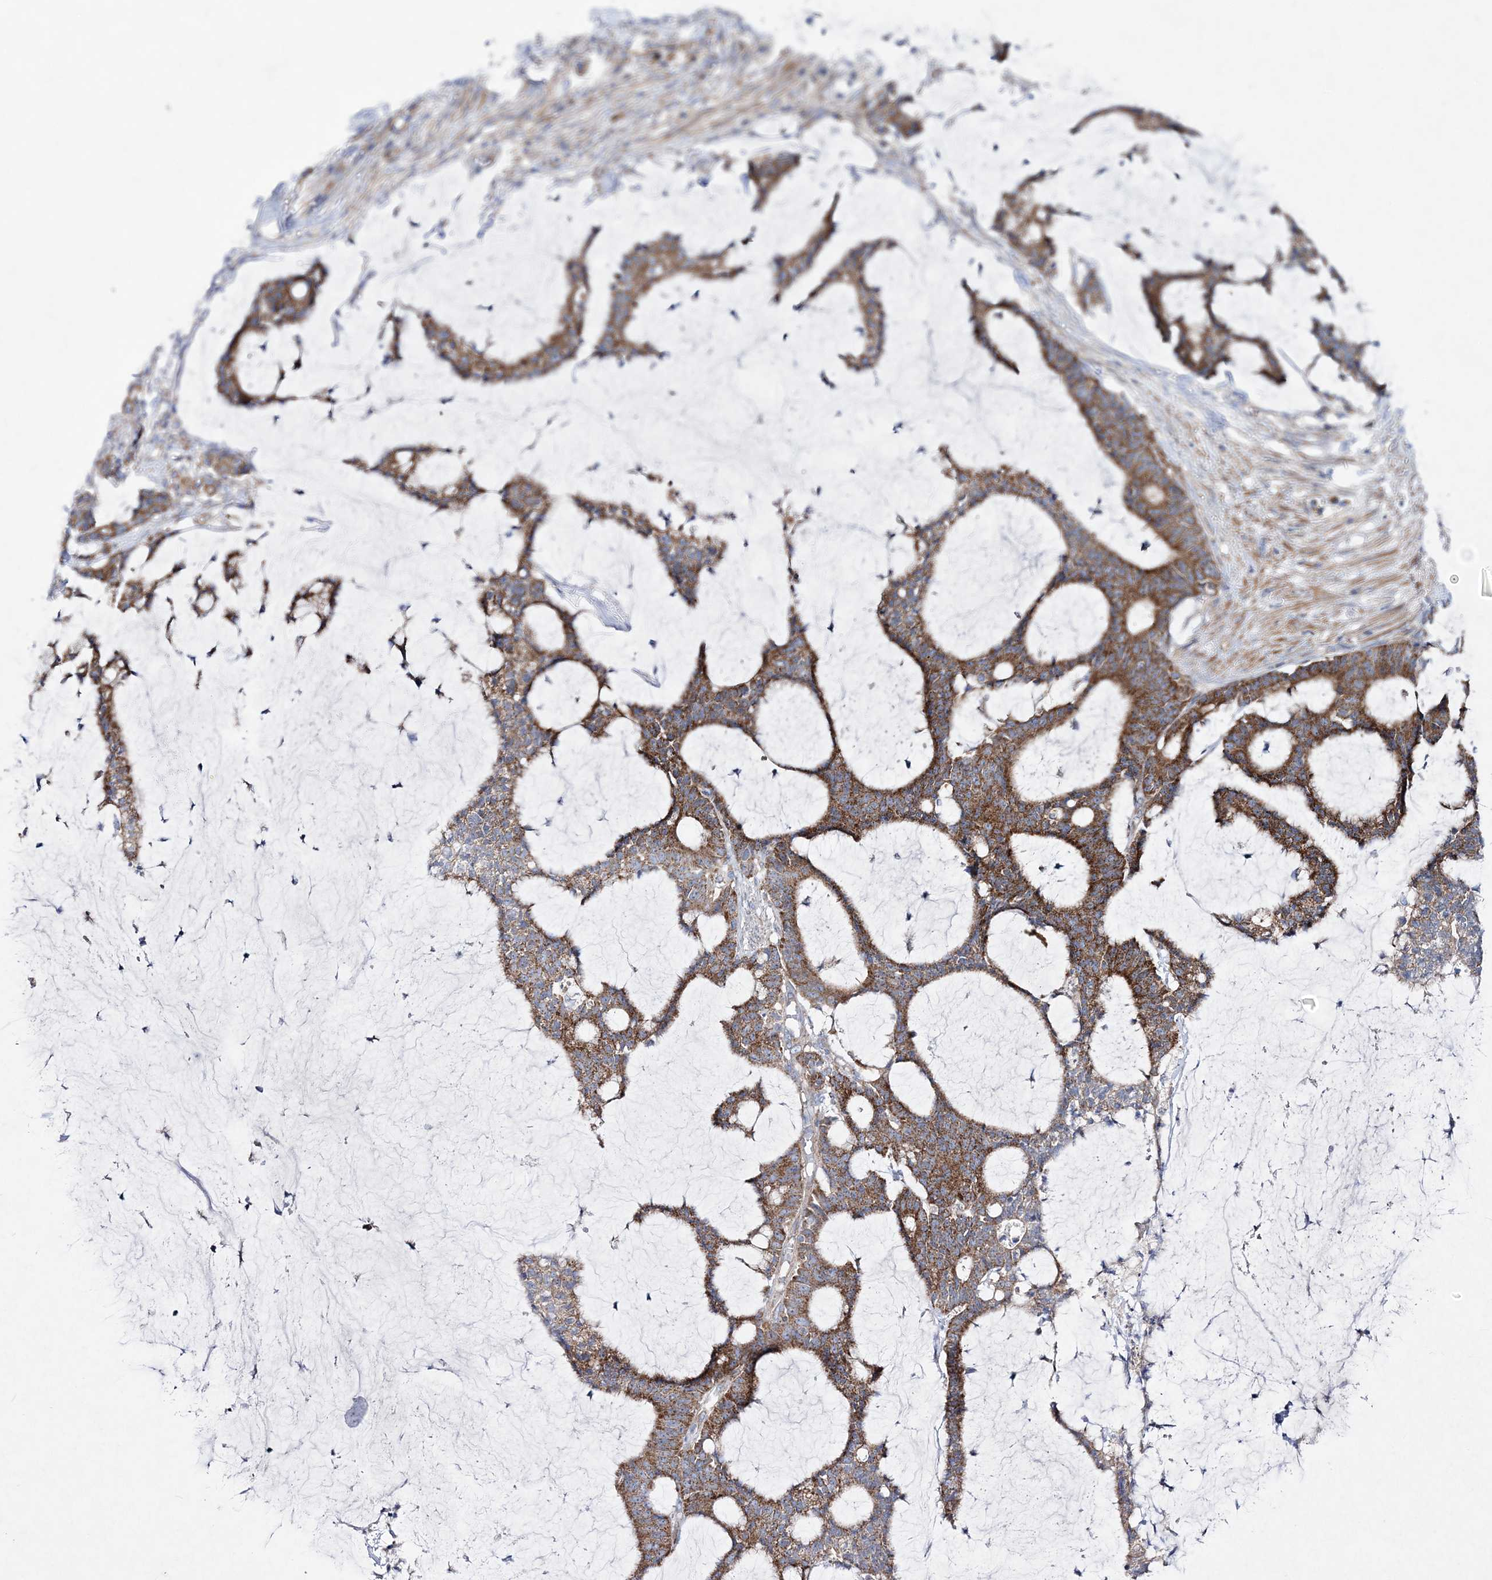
{"staining": {"intensity": "moderate", "quantity": ">75%", "location": "cytoplasmic/membranous"}, "tissue": "colorectal cancer", "cell_type": "Tumor cells", "image_type": "cancer", "snomed": [{"axis": "morphology", "description": "Adenocarcinoma, NOS"}, {"axis": "topography", "description": "Colon"}], "caption": "Immunohistochemistry photomicrograph of colorectal cancer stained for a protein (brown), which reveals medium levels of moderate cytoplasmic/membranous staining in about >75% of tumor cells.", "gene": "NGLY1", "patient": {"sex": "female", "age": 84}}